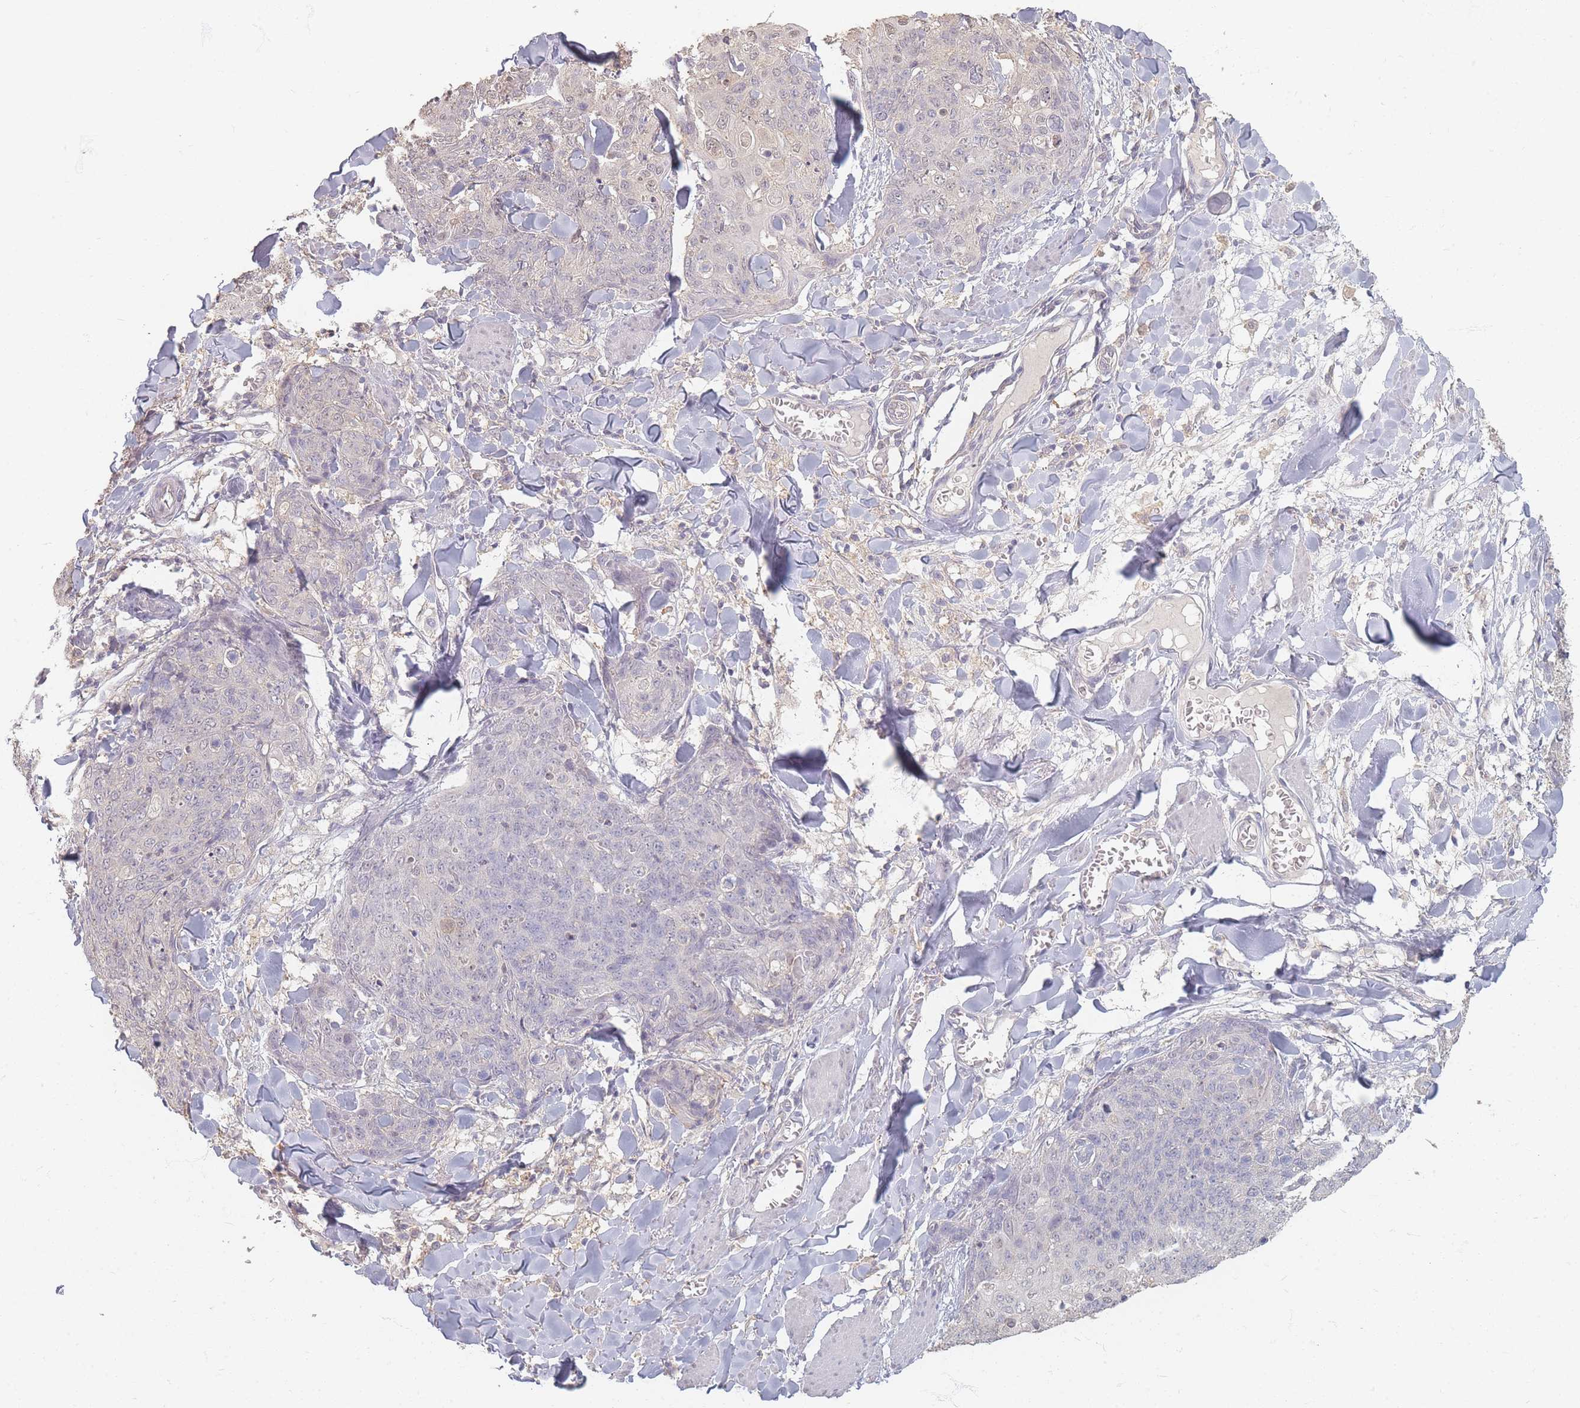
{"staining": {"intensity": "weak", "quantity": "<25%", "location": "nuclear"}, "tissue": "skin cancer", "cell_type": "Tumor cells", "image_type": "cancer", "snomed": [{"axis": "morphology", "description": "Squamous cell carcinoma, NOS"}, {"axis": "topography", "description": "Skin"}, {"axis": "topography", "description": "Vulva"}], "caption": "This is an IHC micrograph of skin cancer. There is no staining in tumor cells.", "gene": "RFTN1", "patient": {"sex": "female", "age": 85}}